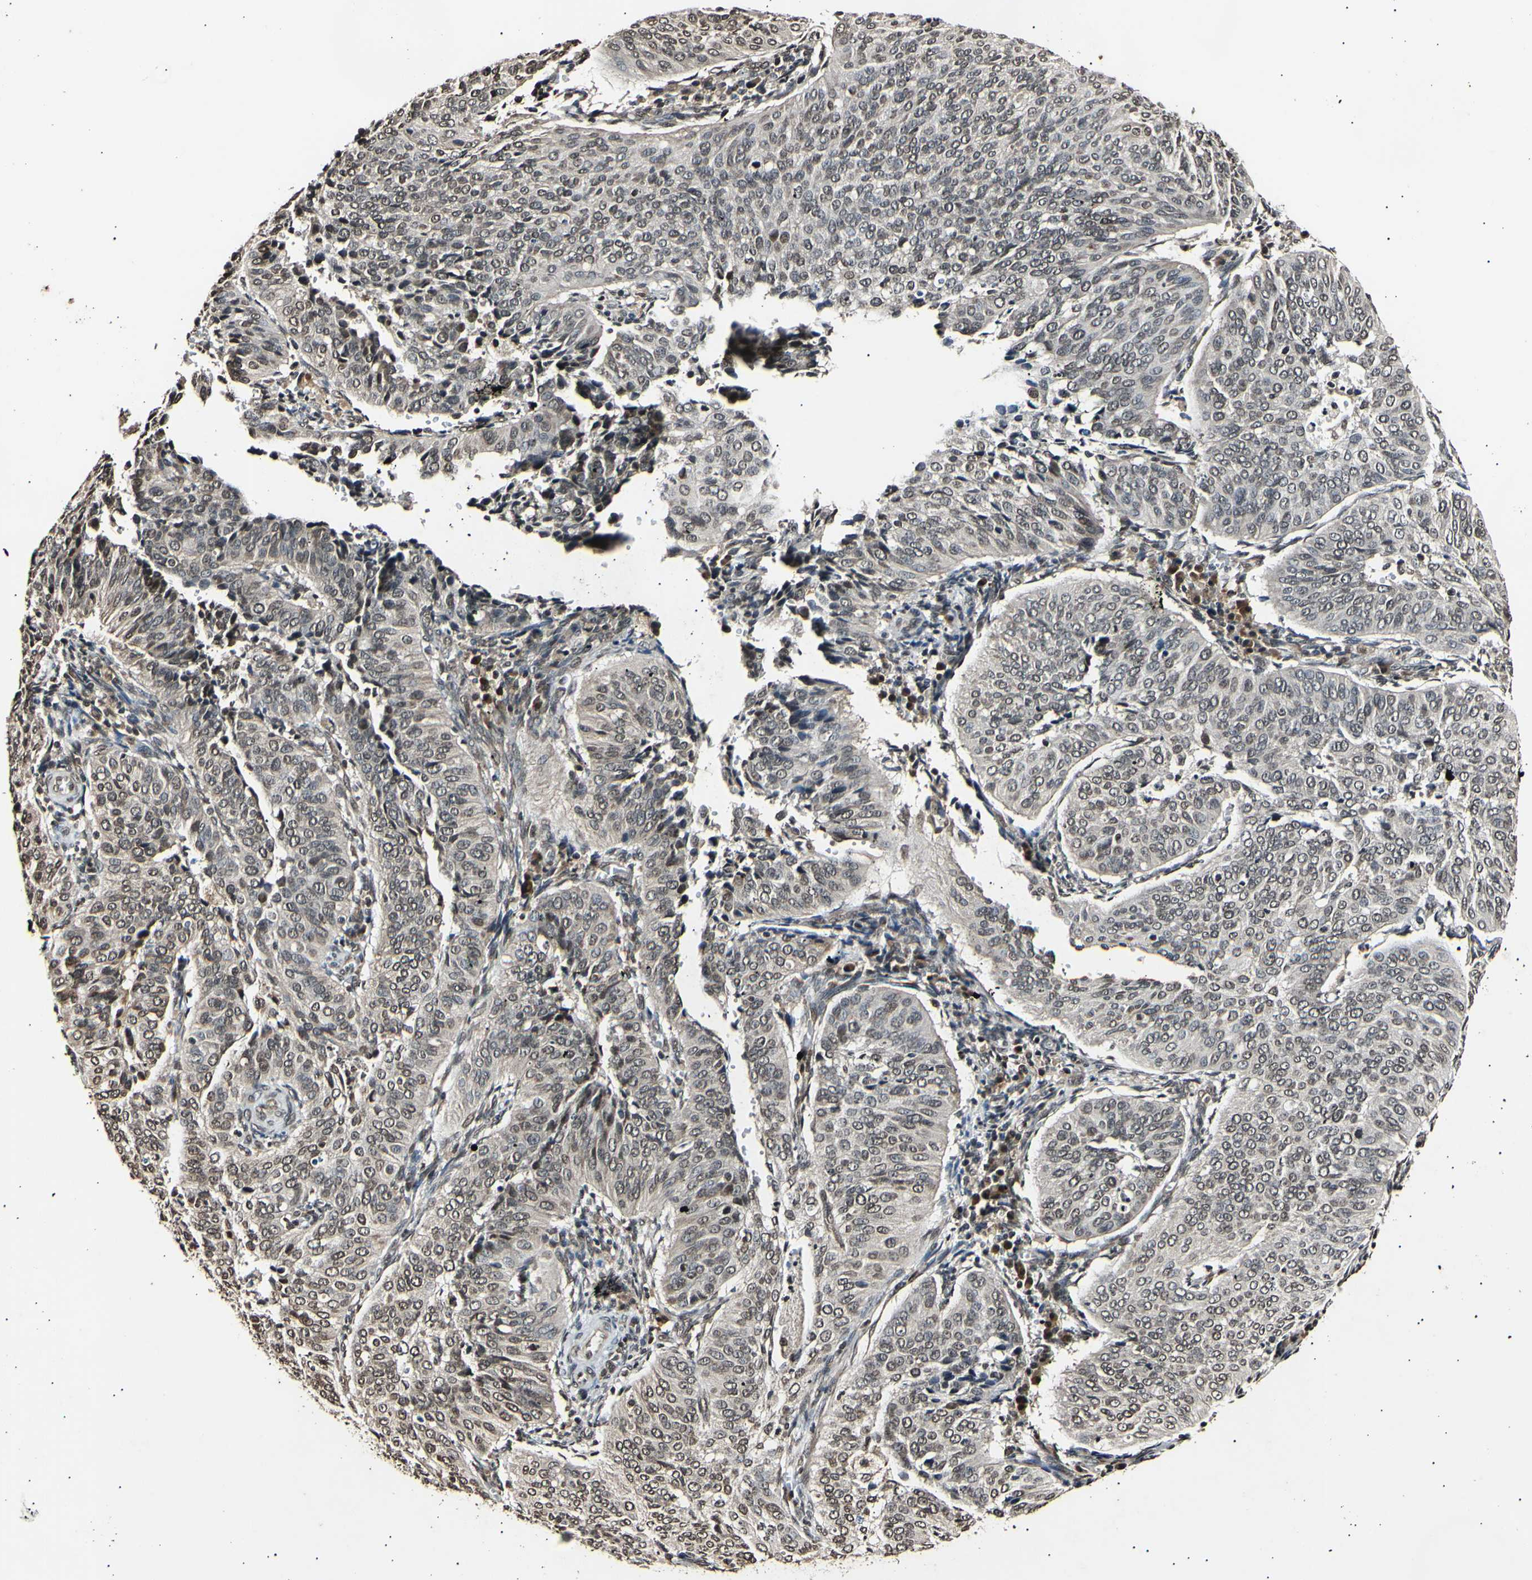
{"staining": {"intensity": "weak", "quantity": ">75%", "location": "cytoplasmic/membranous,nuclear"}, "tissue": "cervical cancer", "cell_type": "Tumor cells", "image_type": "cancer", "snomed": [{"axis": "morphology", "description": "Normal tissue, NOS"}, {"axis": "morphology", "description": "Squamous cell carcinoma, NOS"}, {"axis": "topography", "description": "Cervix"}], "caption": "A photomicrograph showing weak cytoplasmic/membranous and nuclear staining in approximately >75% of tumor cells in cervical cancer (squamous cell carcinoma), as visualized by brown immunohistochemical staining.", "gene": "ANAPC7", "patient": {"sex": "female", "age": 39}}